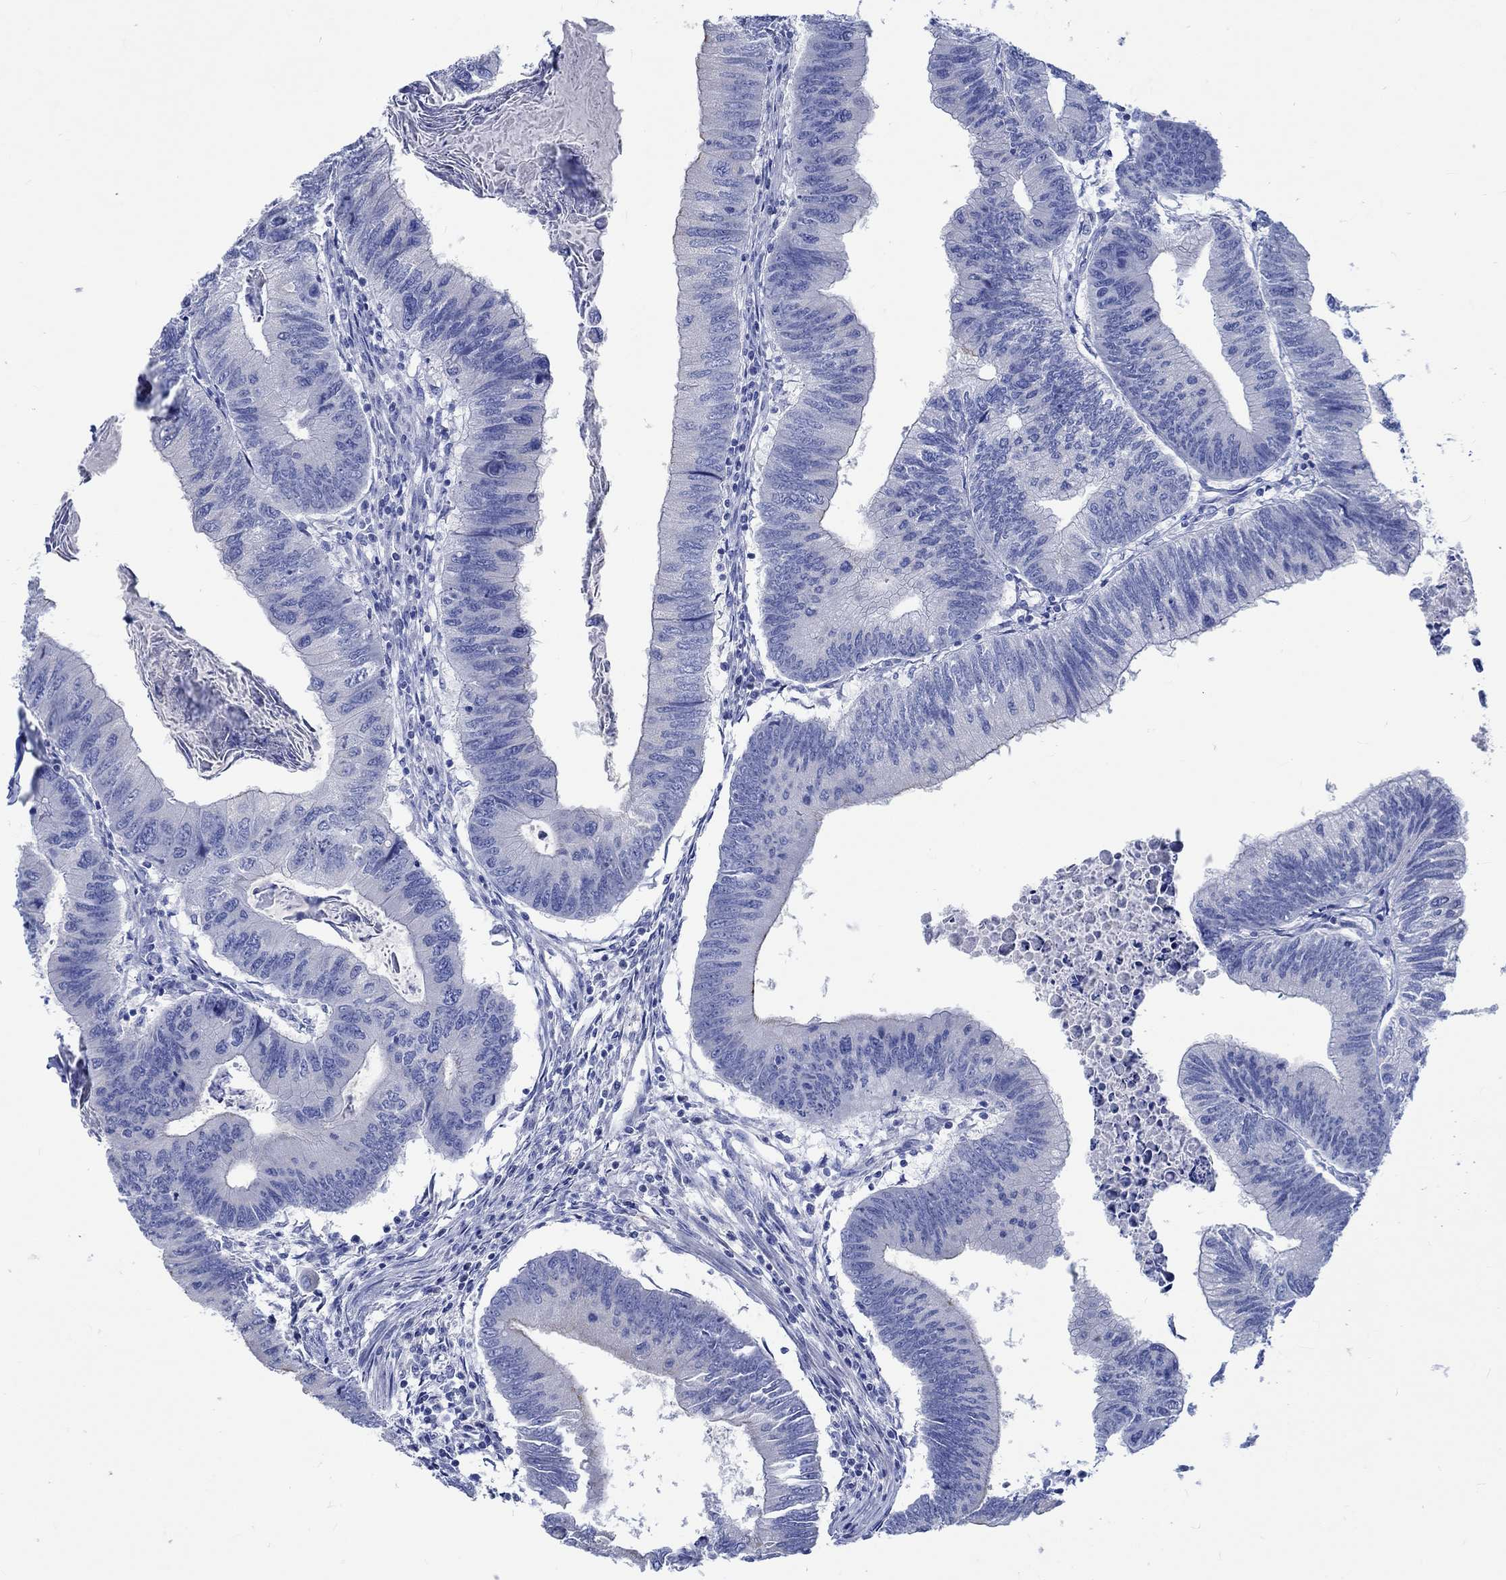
{"staining": {"intensity": "negative", "quantity": "none", "location": "none"}, "tissue": "colorectal cancer", "cell_type": "Tumor cells", "image_type": "cancer", "snomed": [{"axis": "morphology", "description": "Adenocarcinoma, NOS"}, {"axis": "topography", "description": "Colon"}], "caption": "This is an IHC image of colorectal cancer (adenocarcinoma). There is no expression in tumor cells.", "gene": "PTPRN2", "patient": {"sex": "male", "age": 53}}